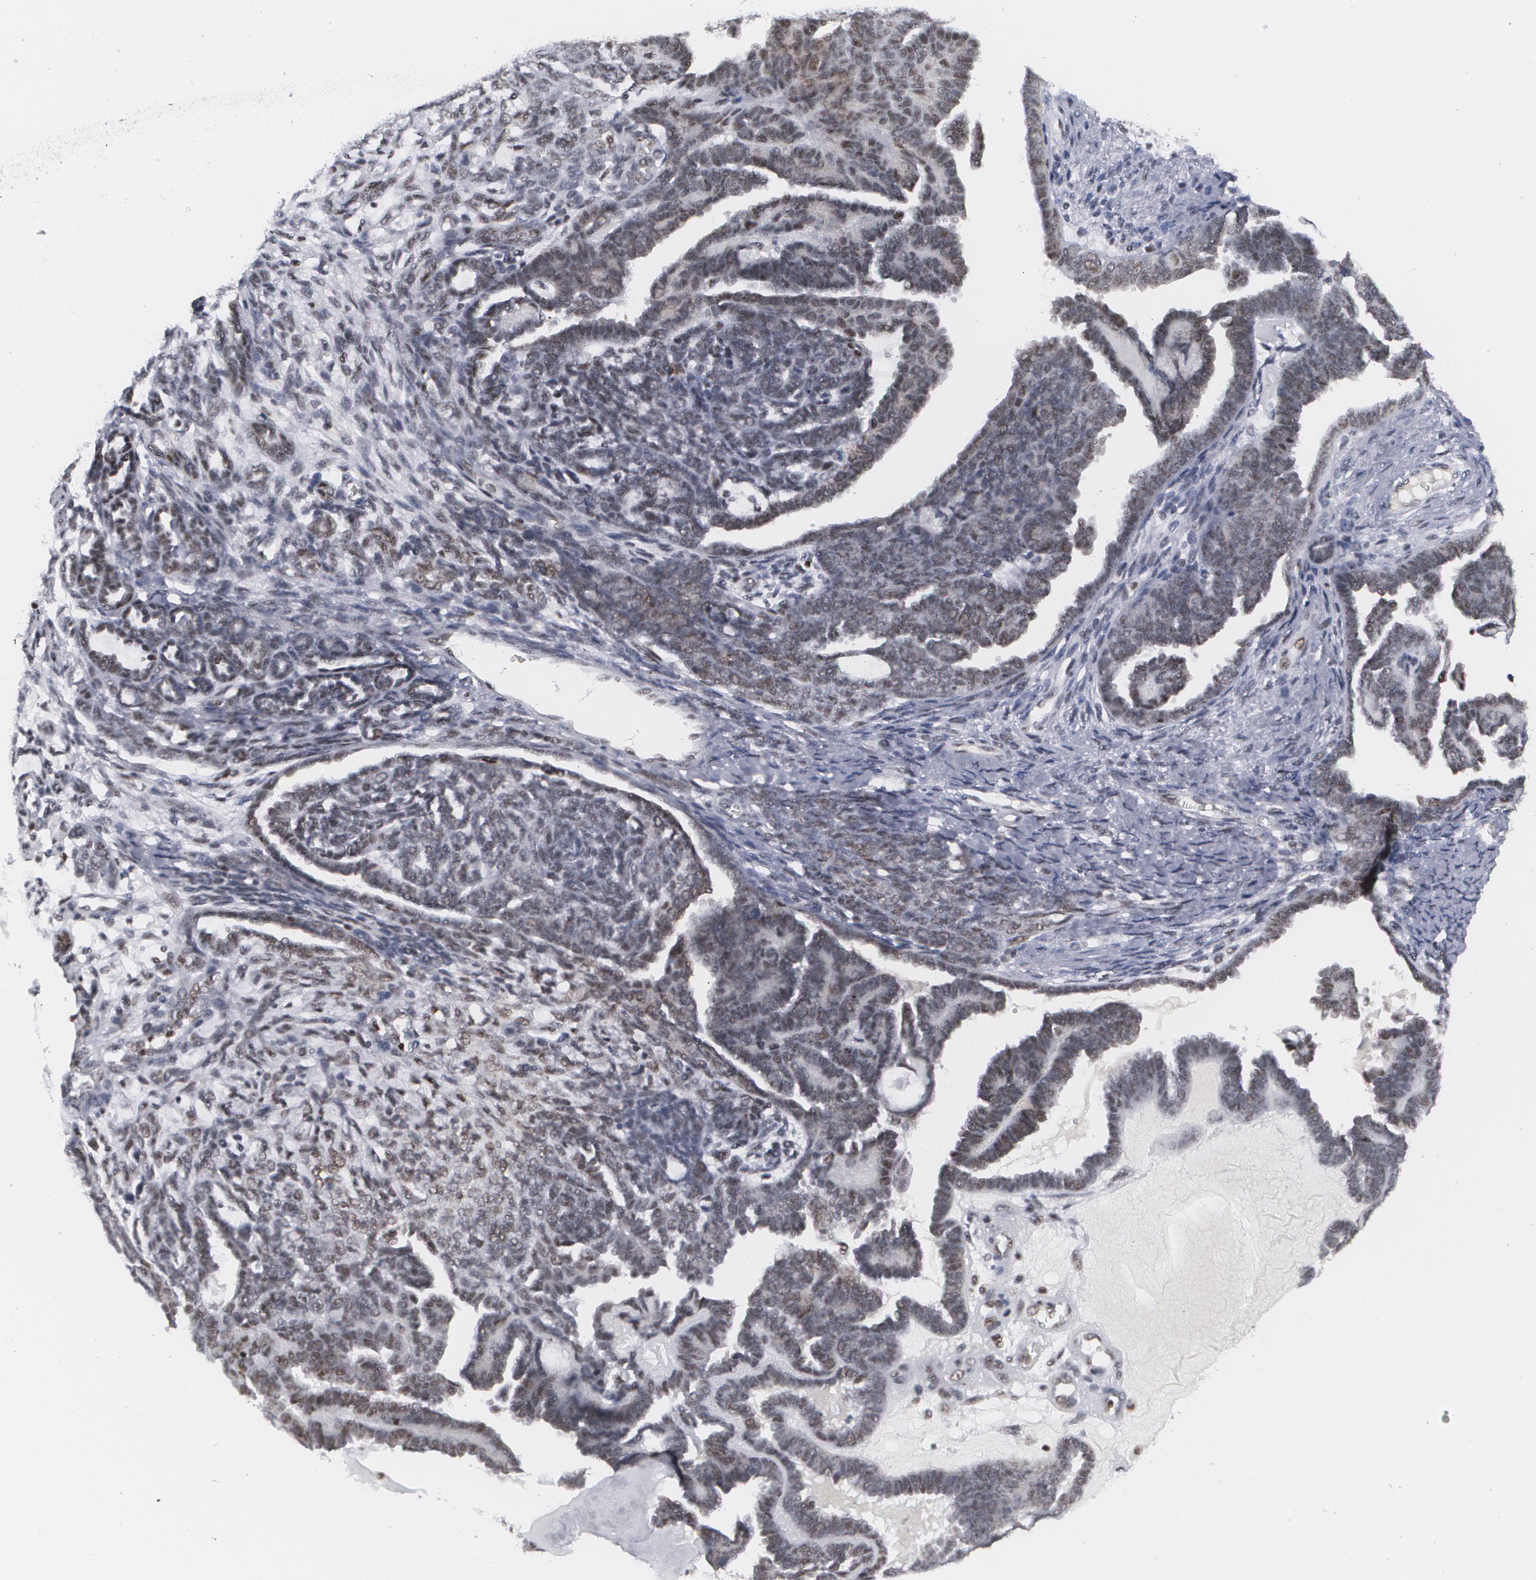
{"staining": {"intensity": "weak", "quantity": "25%-75%", "location": "nuclear"}, "tissue": "endometrial cancer", "cell_type": "Tumor cells", "image_type": "cancer", "snomed": [{"axis": "morphology", "description": "Neoplasm, malignant, NOS"}, {"axis": "topography", "description": "Endometrium"}], "caption": "Human endometrial malignant neoplasm stained with a brown dye displays weak nuclear positive positivity in approximately 25%-75% of tumor cells.", "gene": "MCL1", "patient": {"sex": "female", "age": 74}}